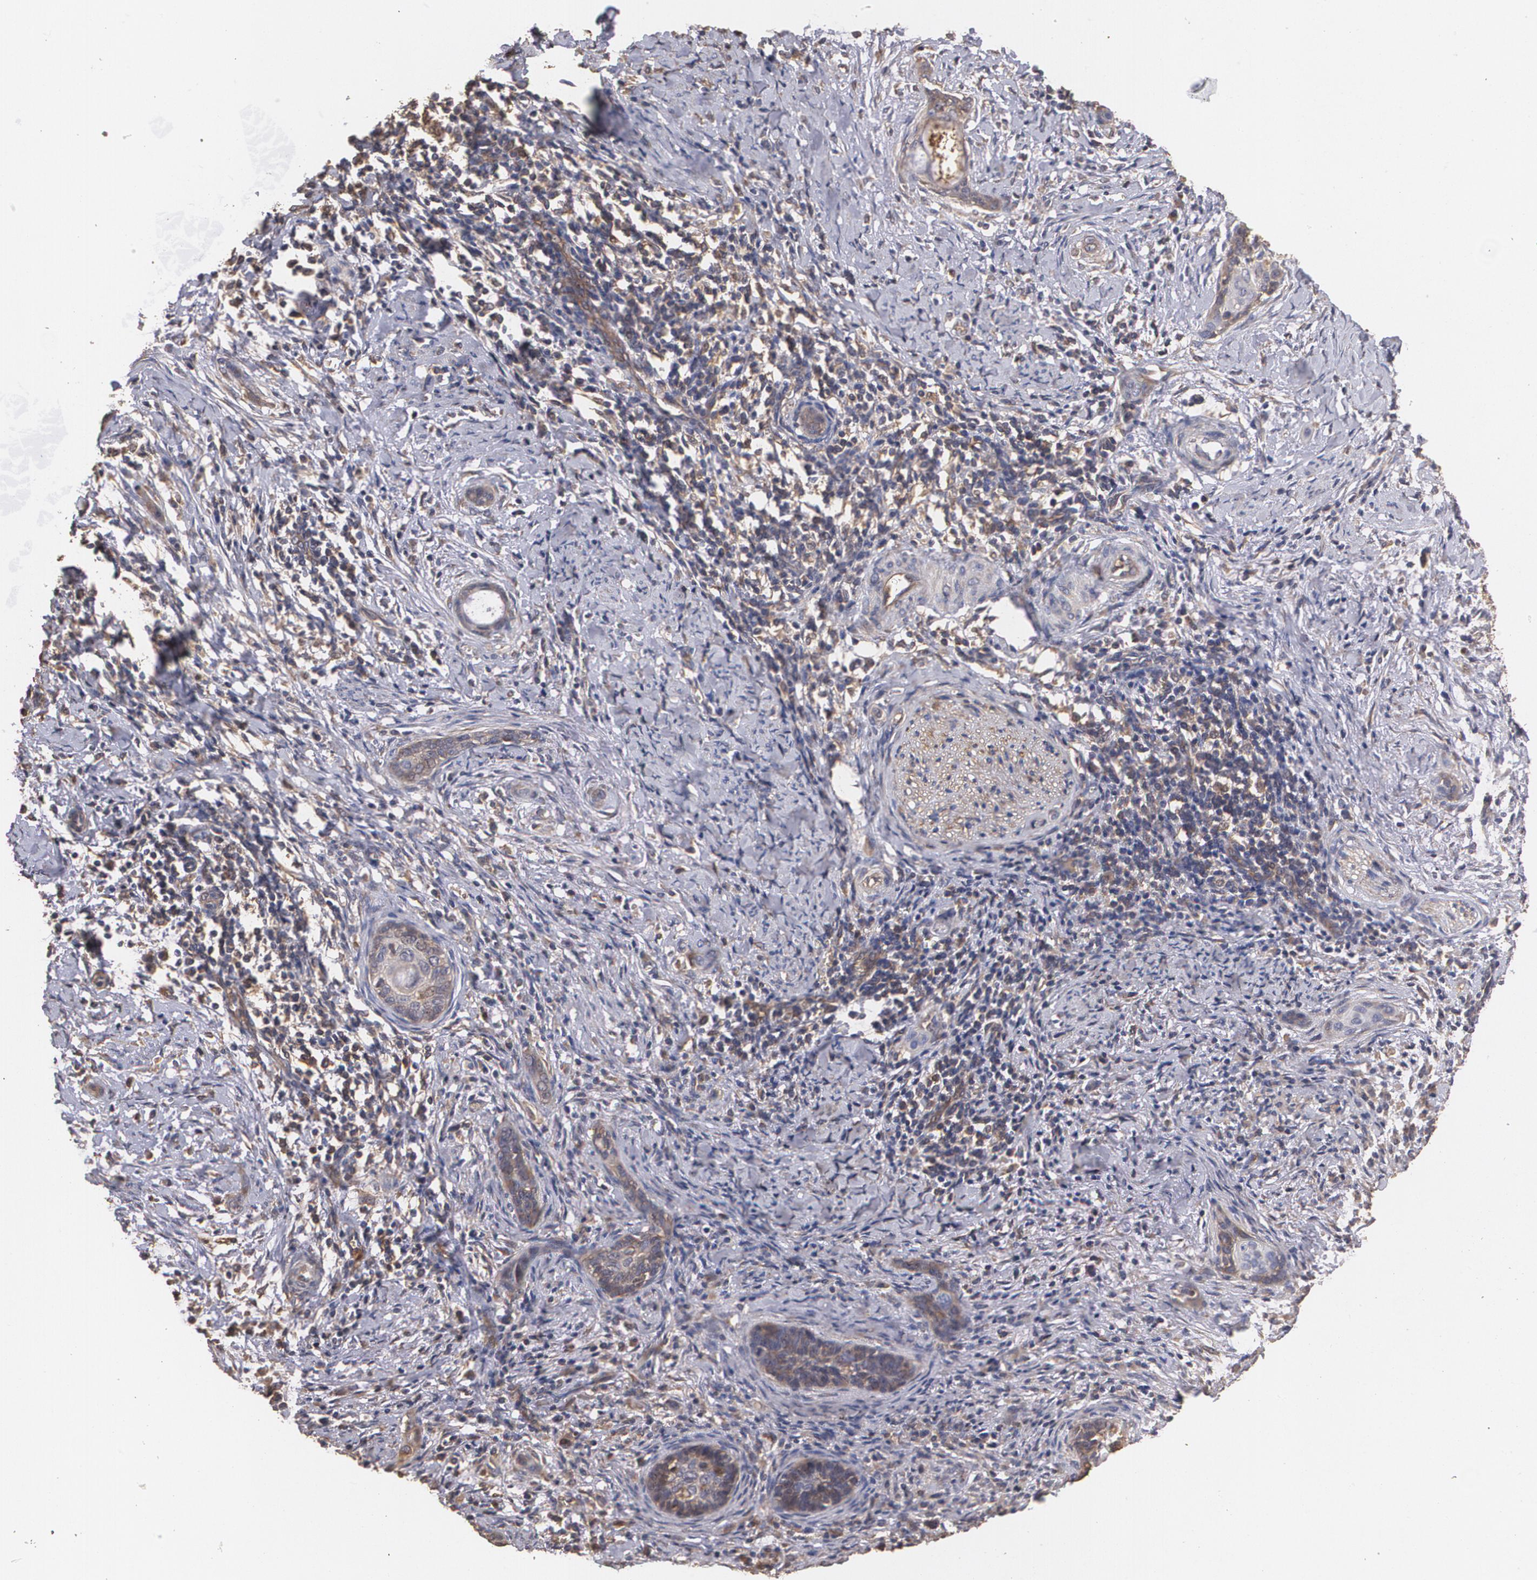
{"staining": {"intensity": "weak", "quantity": ">75%", "location": "cytoplasmic/membranous"}, "tissue": "cervical cancer", "cell_type": "Tumor cells", "image_type": "cancer", "snomed": [{"axis": "morphology", "description": "Squamous cell carcinoma, NOS"}, {"axis": "topography", "description": "Cervix"}], "caption": "Cervical squamous cell carcinoma was stained to show a protein in brown. There is low levels of weak cytoplasmic/membranous expression in approximately >75% of tumor cells. Using DAB (3,3'-diaminobenzidine) (brown) and hematoxylin (blue) stains, captured at high magnification using brightfield microscopy.", "gene": "PON1", "patient": {"sex": "female", "age": 33}}